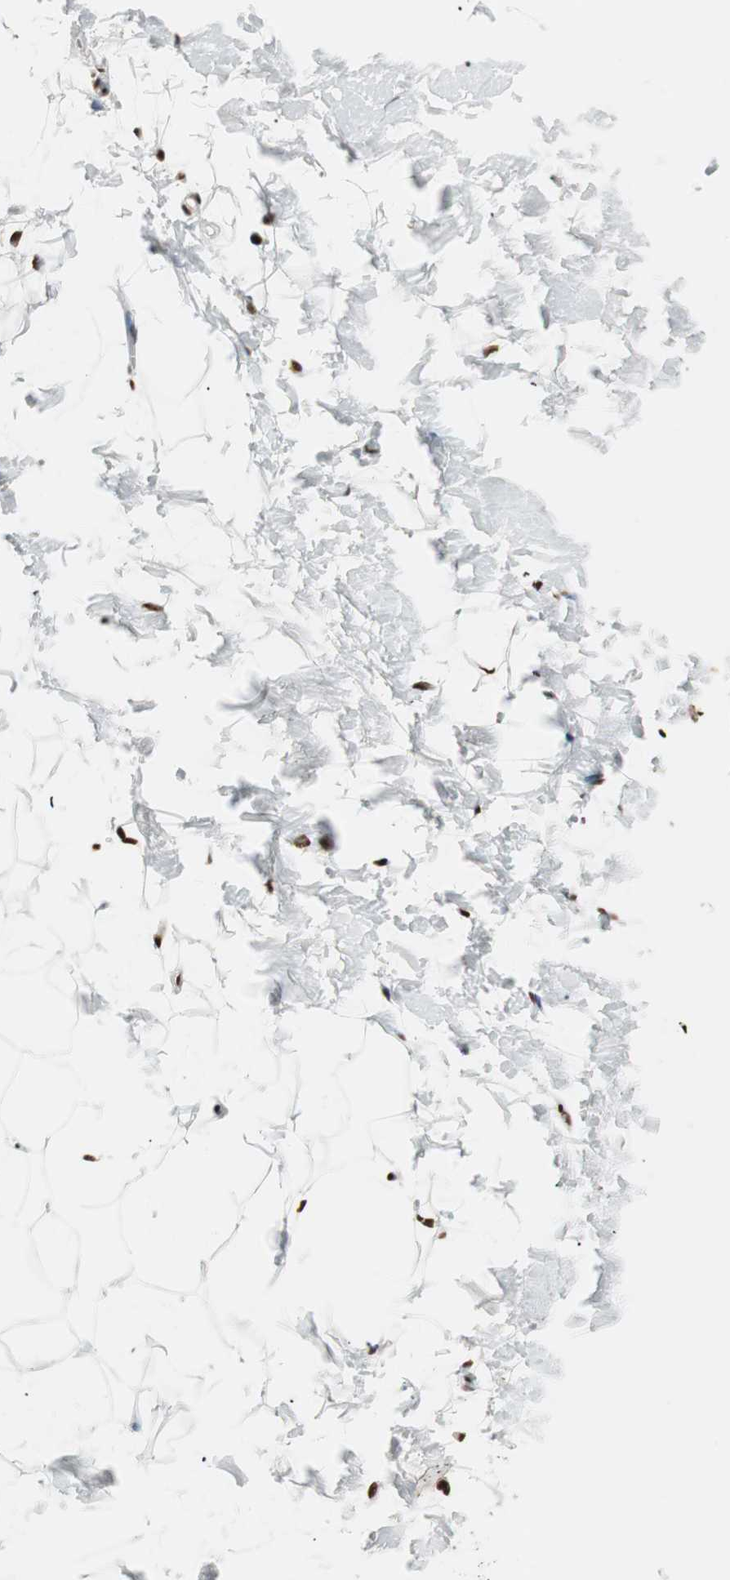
{"staining": {"intensity": "strong", "quantity": ">75%", "location": "nuclear"}, "tissue": "adipose tissue", "cell_type": "Adipocytes", "image_type": "normal", "snomed": [{"axis": "morphology", "description": "Normal tissue, NOS"}, {"axis": "topography", "description": "Soft tissue"}], "caption": "Immunohistochemistry (DAB (3,3'-diaminobenzidine)) staining of normal human adipose tissue shows strong nuclear protein expression in about >75% of adipocytes.", "gene": "PSME3", "patient": {"sex": "male", "age": 72}}